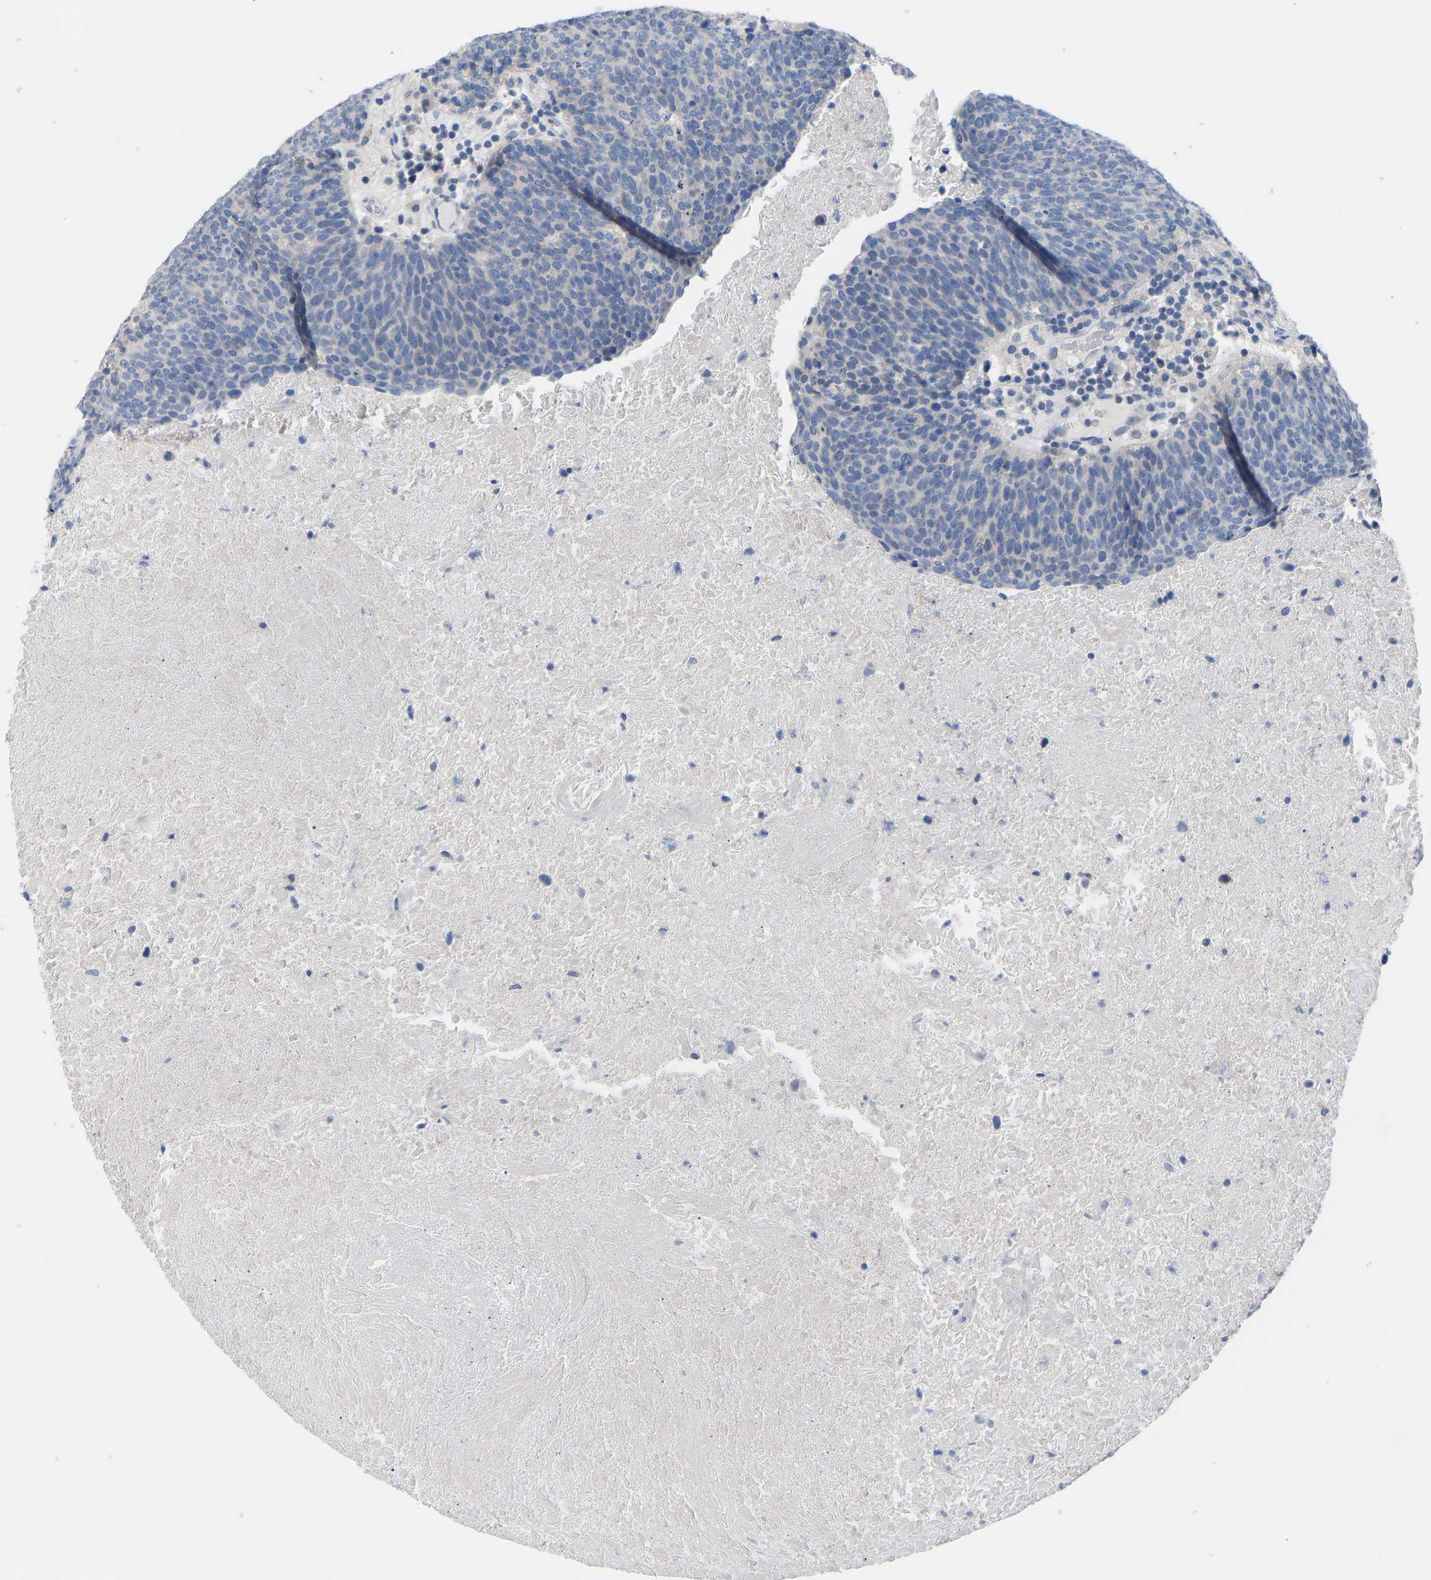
{"staining": {"intensity": "negative", "quantity": "none", "location": "none"}, "tissue": "head and neck cancer", "cell_type": "Tumor cells", "image_type": "cancer", "snomed": [{"axis": "morphology", "description": "Squamous cell carcinoma, NOS"}, {"axis": "morphology", "description": "Squamous cell carcinoma, metastatic, NOS"}, {"axis": "topography", "description": "Lymph node"}, {"axis": "topography", "description": "Head-Neck"}], "caption": "This is an immunohistochemistry micrograph of human head and neck cancer. There is no expression in tumor cells.", "gene": "OLIG2", "patient": {"sex": "male", "age": 62}}